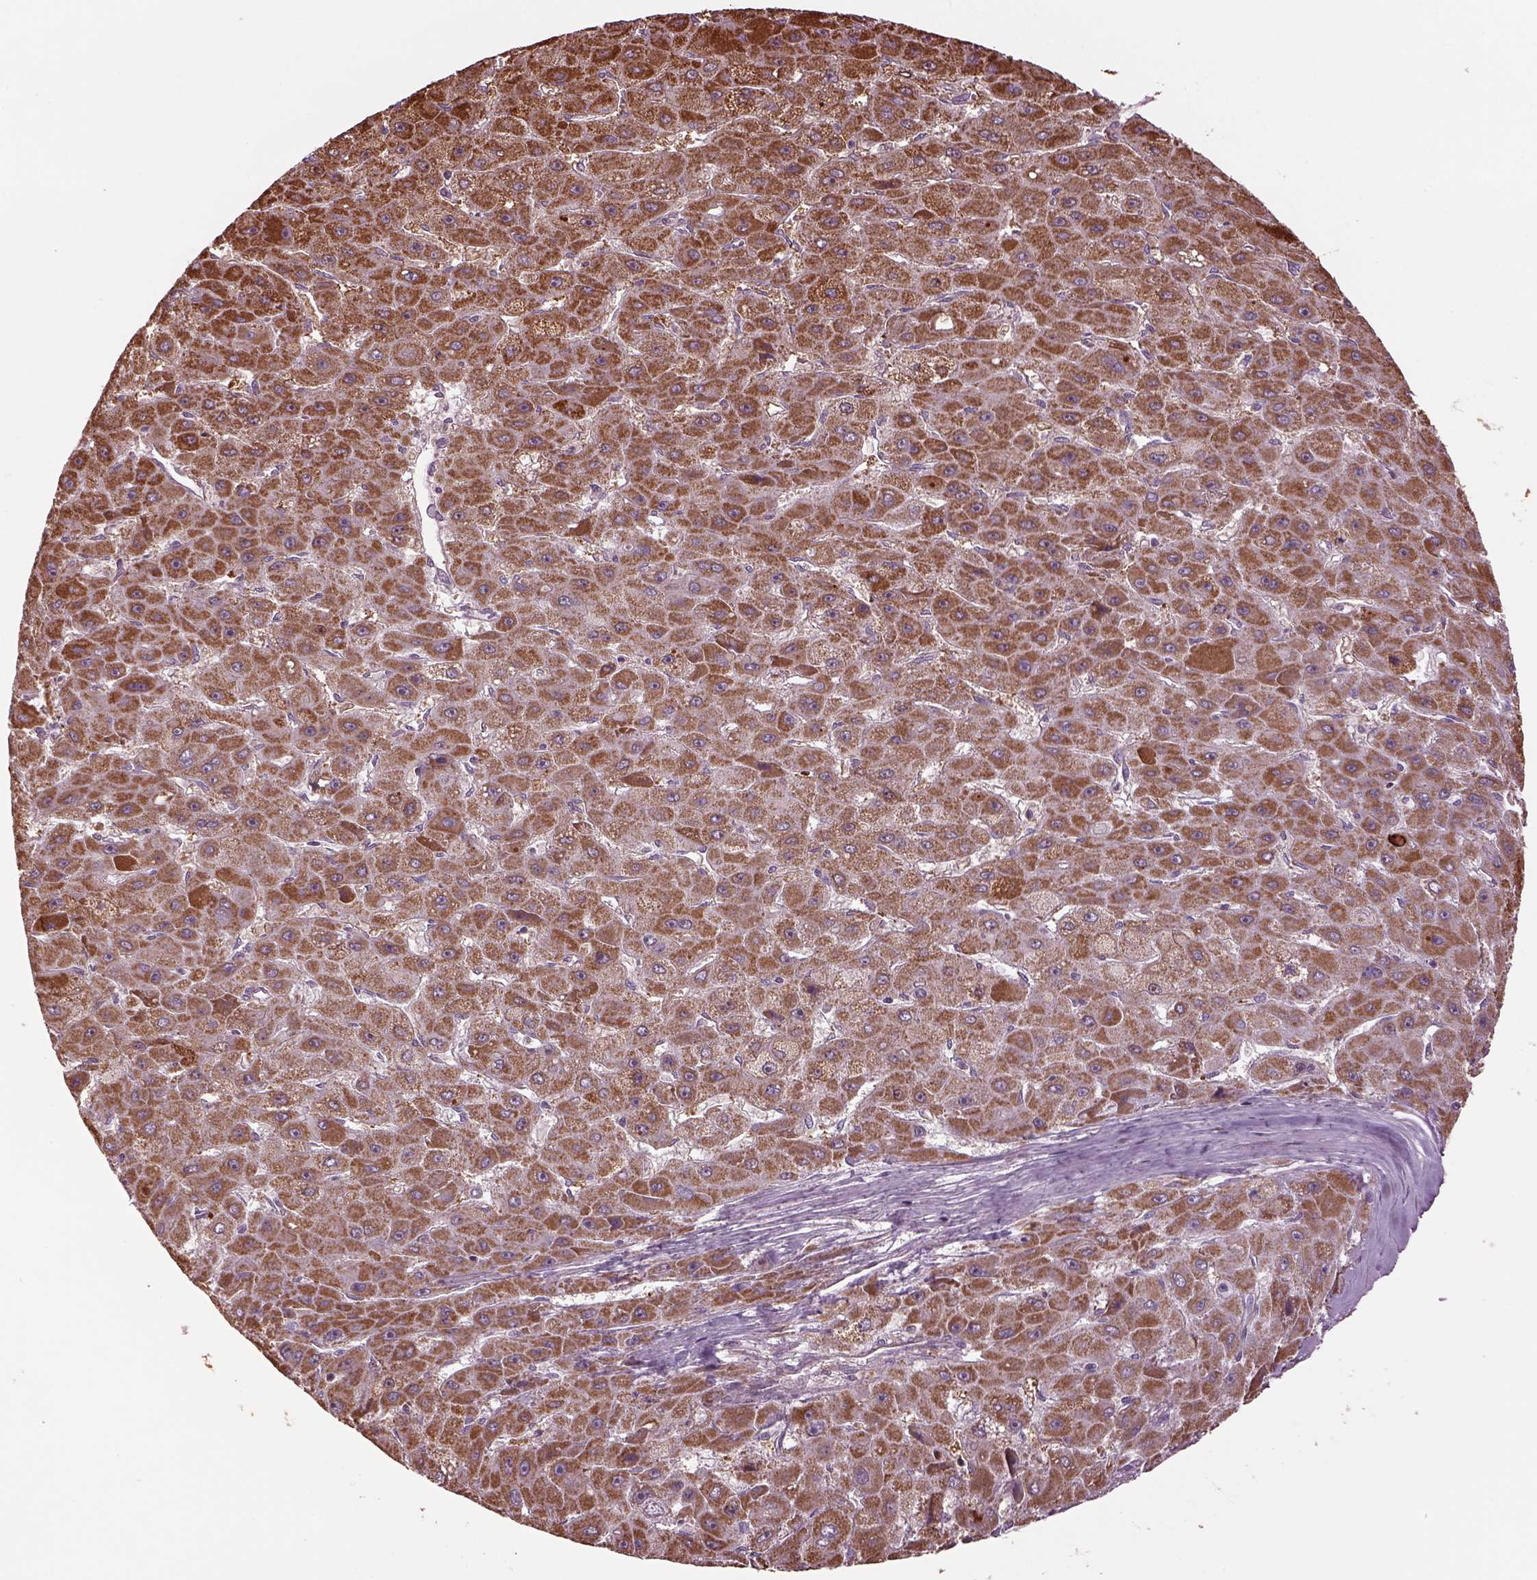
{"staining": {"intensity": "moderate", "quantity": ">75%", "location": "cytoplasmic/membranous"}, "tissue": "liver cancer", "cell_type": "Tumor cells", "image_type": "cancer", "snomed": [{"axis": "morphology", "description": "Carcinoma, Hepatocellular, NOS"}, {"axis": "topography", "description": "Liver"}], "caption": "This is an image of immunohistochemistry staining of hepatocellular carcinoma (liver), which shows moderate expression in the cytoplasmic/membranous of tumor cells.", "gene": "TMEM254", "patient": {"sex": "female", "age": 25}}